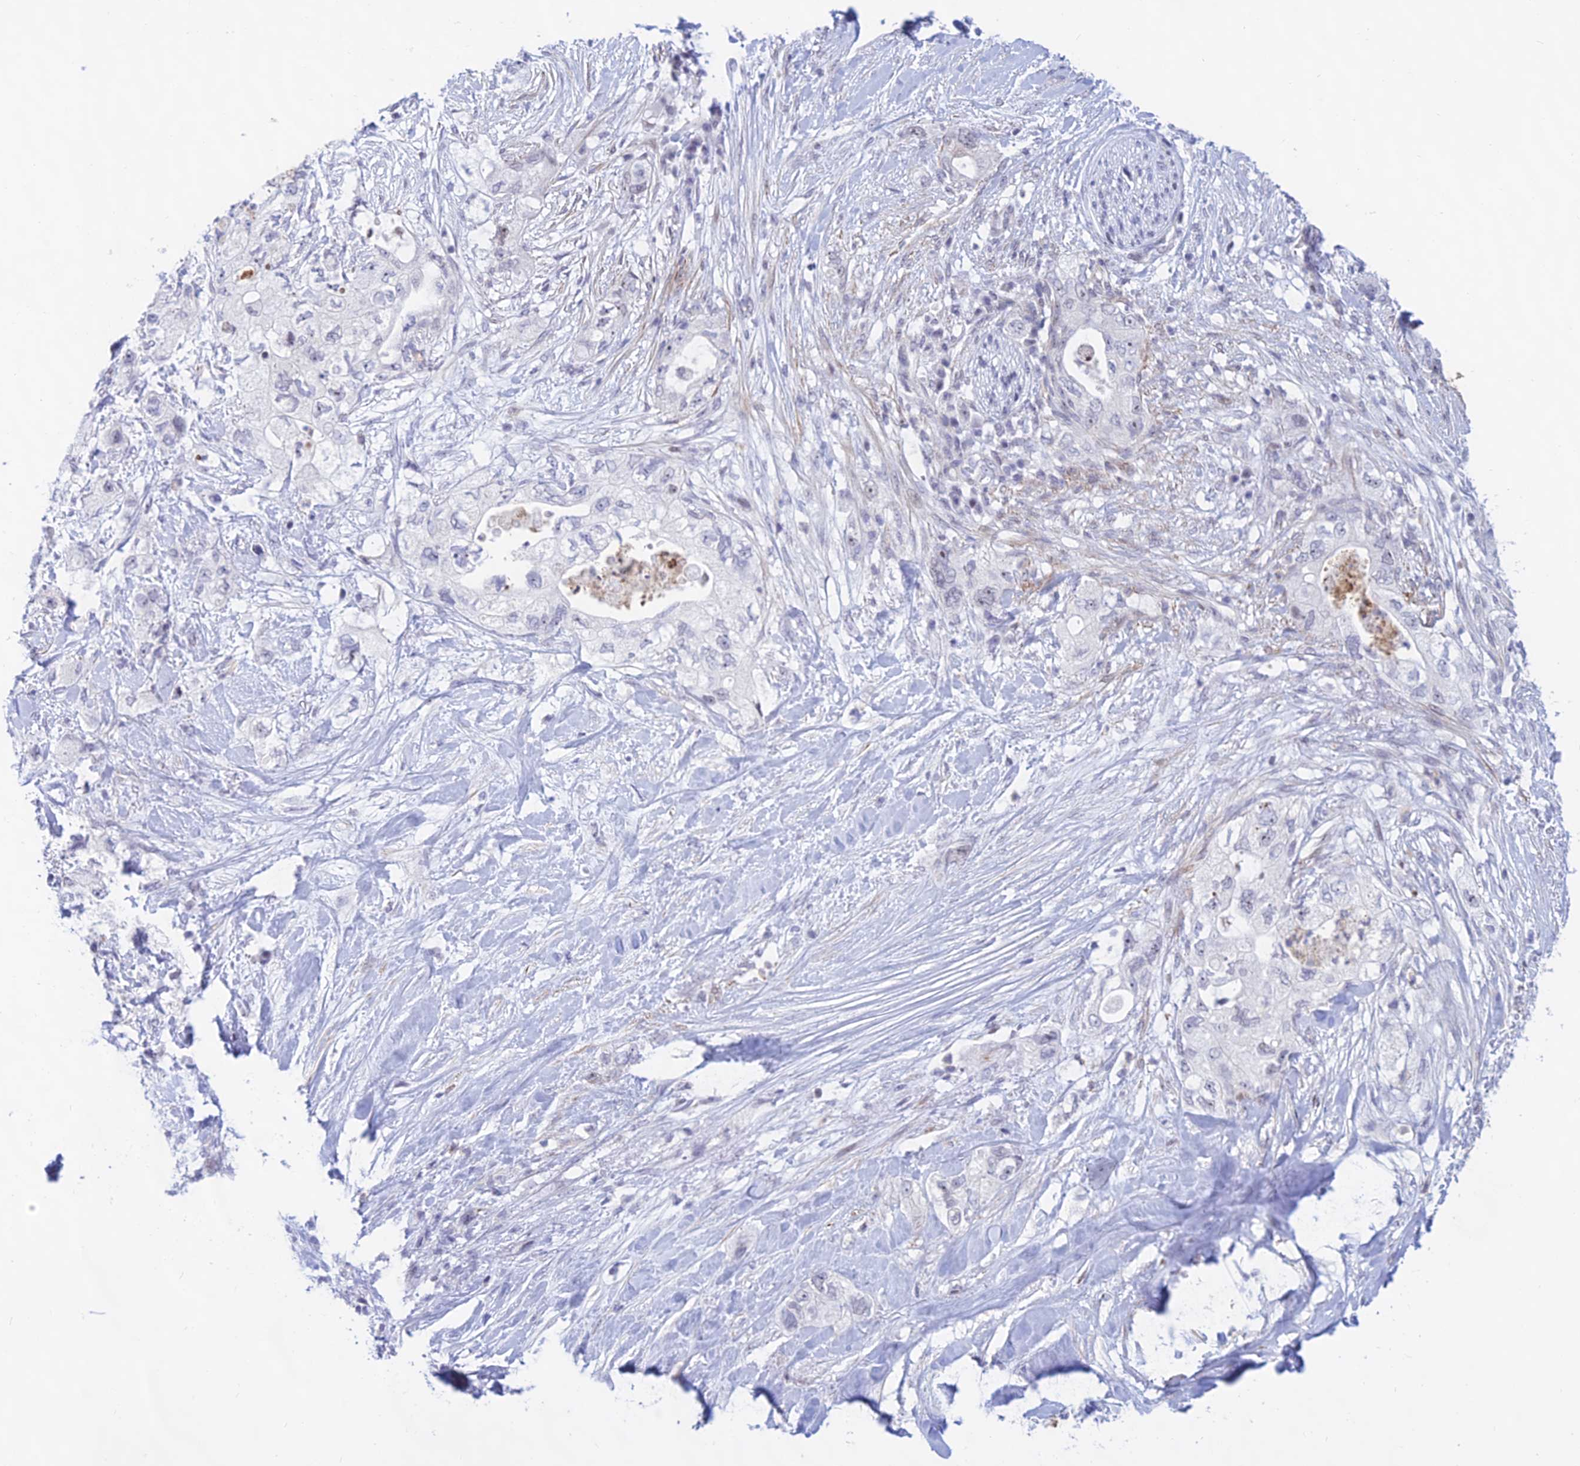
{"staining": {"intensity": "negative", "quantity": "none", "location": "none"}, "tissue": "pancreatic cancer", "cell_type": "Tumor cells", "image_type": "cancer", "snomed": [{"axis": "morphology", "description": "Adenocarcinoma, NOS"}, {"axis": "topography", "description": "Pancreas"}], "caption": "A micrograph of pancreatic cancer (adenocarcinoma) stained for a protein displays no brown staining in tumor cells.", "gene": "KRR1", "patient": {"sex": "female", "age": 73}}